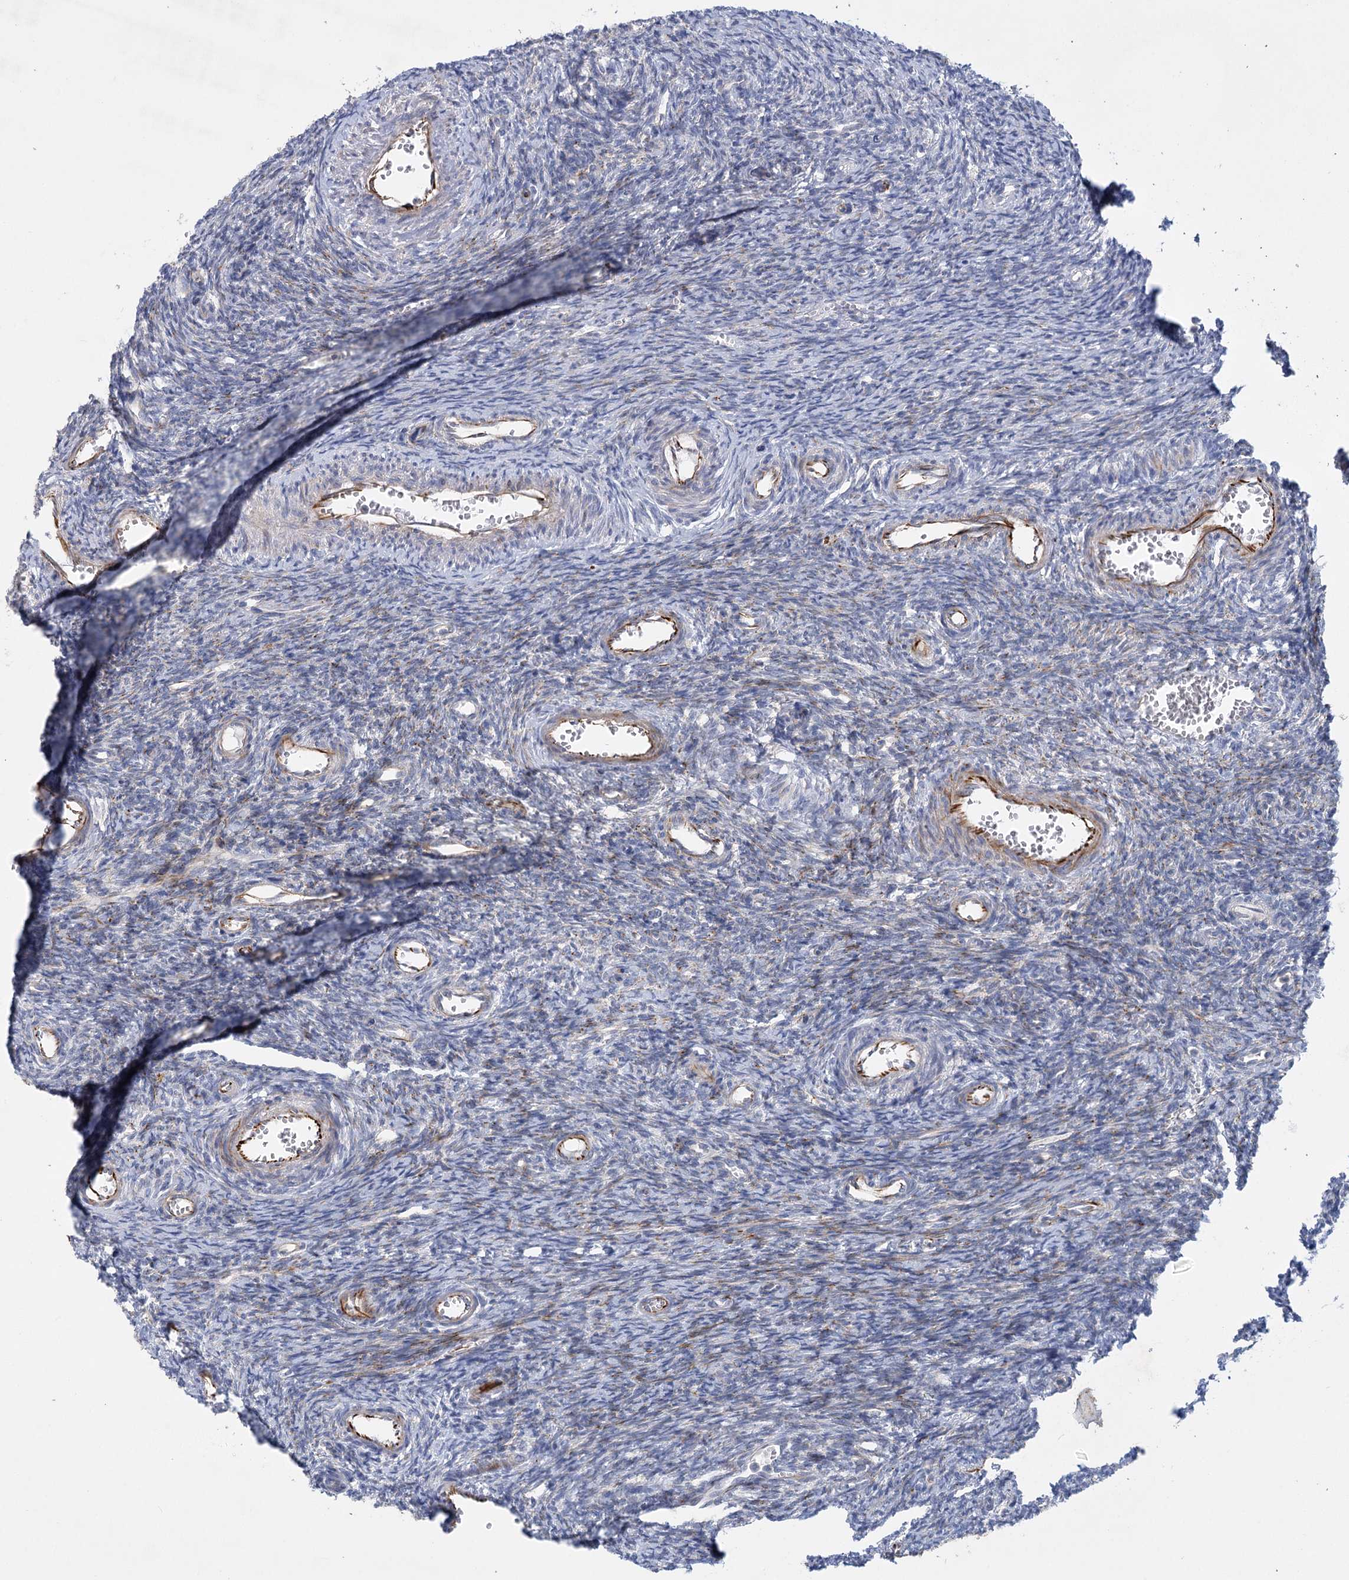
{"staining": {"intensity": "negative", "quantity": "none", "location": "none"}, "tissue": "ovary", "cell_type": "Ovarian stroma cells", "image_type": "normal", "snomed": [{"axis": "morphology", "description": "Normal tissue, NOS"}, {"axis": "topography", "description": "Ovary"}], "caption": "Ovary was stained to show a protein in brown. There is no significant positivity in ovarian stroma cells. The staining is performed using DAB brown chromogen with nuclei counter-stained in using hematoxylin.", "gene": "DHTKD1", "patient": {"sex": "female", "age": 39}}